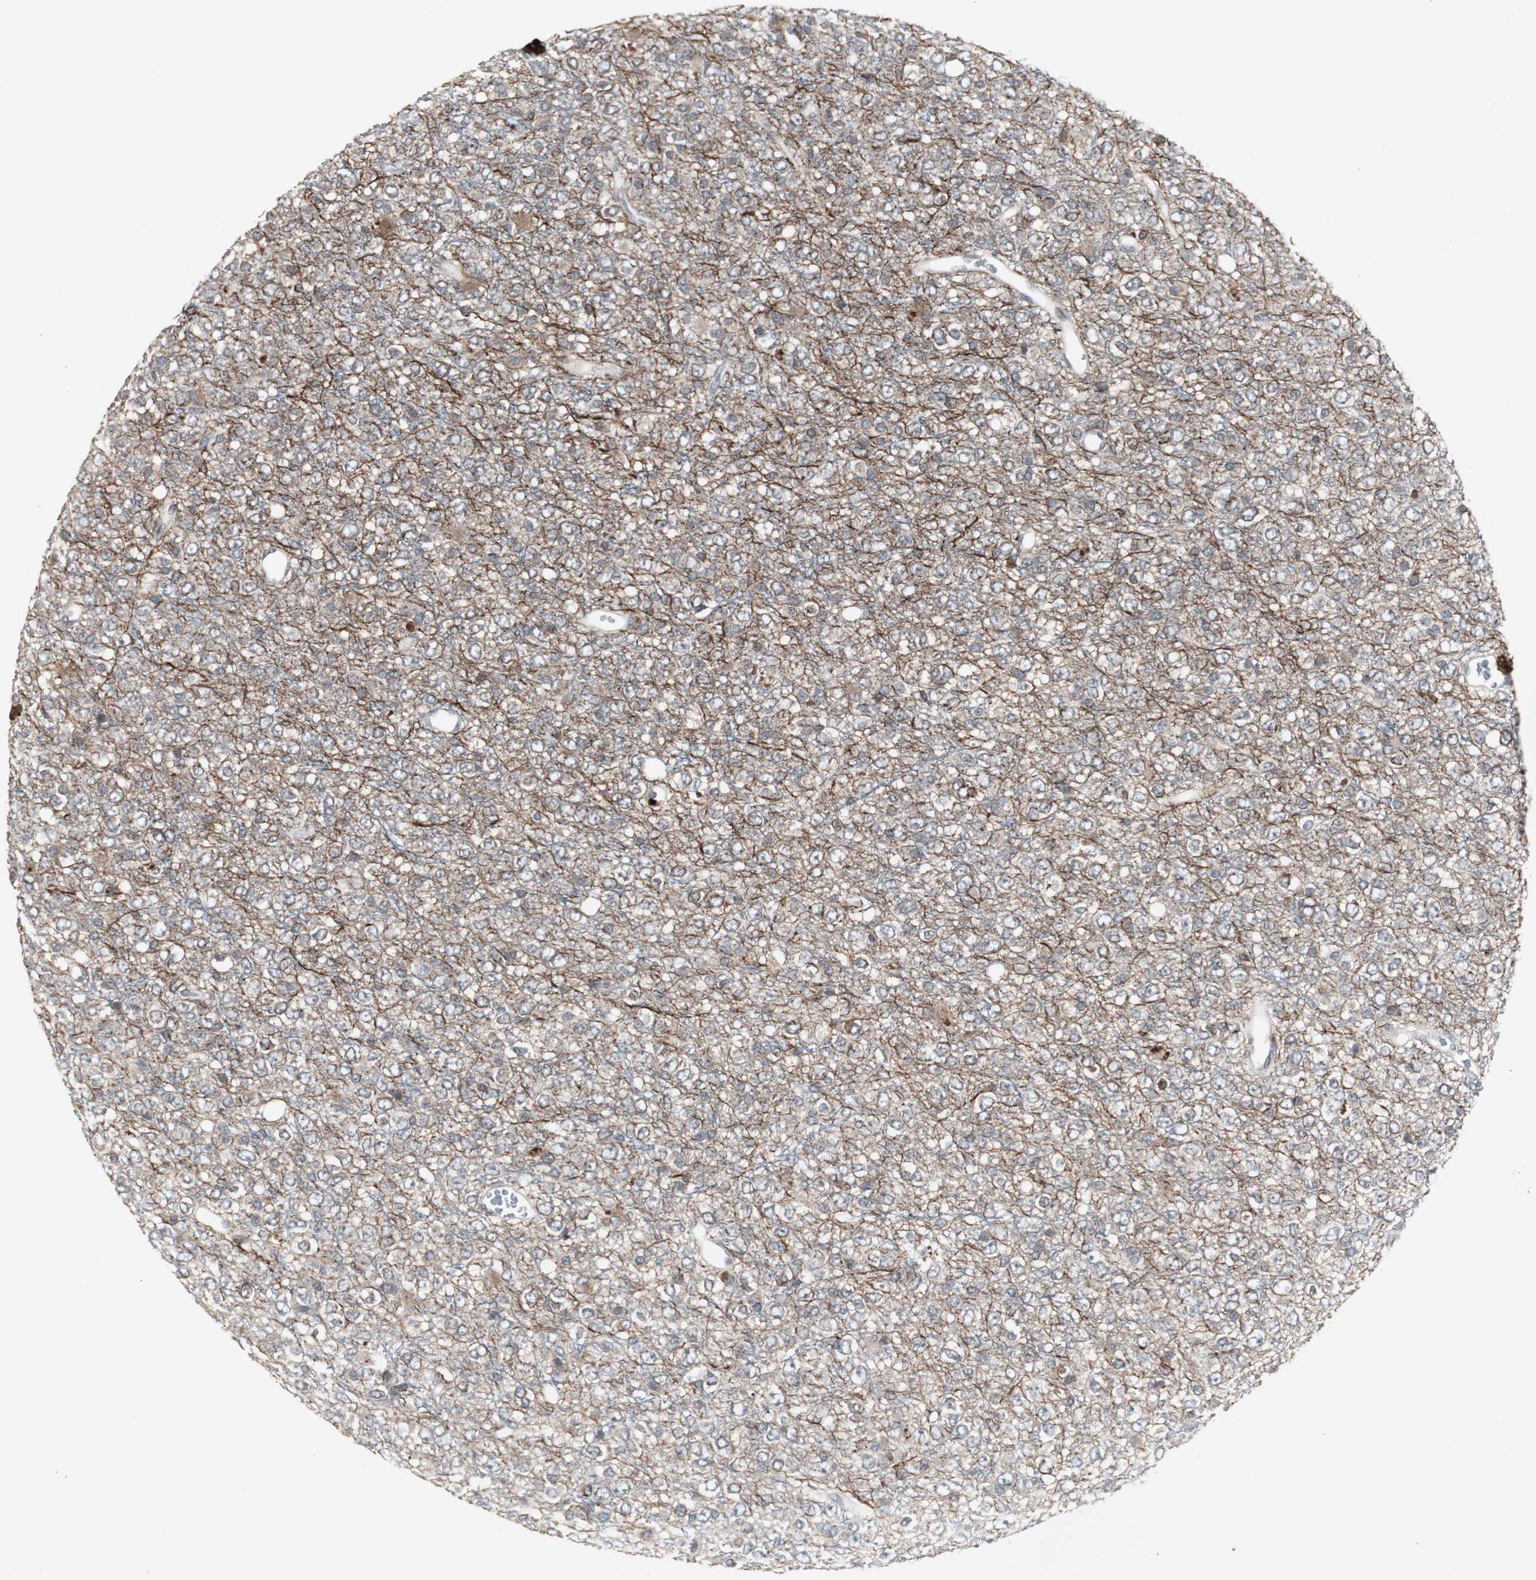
{"staining": {"intensity": "negative", "quantity": "none", "location": "none"}, "tissue": "glioma", "cell_type": "Tumor cells", "image_type": "cancer", "snomed": [{"axis": "morphology", "description": "Glioma, malignant, High grade"}, {"axis": "topography", "description": "pancreas cauda"}], "caption": "High magnification brightfield microscopy of glioma stained with DAB (3,3'-diaminobenzidine) (brown) and counterstained with hematoxylin (blue): tumor cells show no significant expression. (Brightfield microscopy of DAB (3,3'-diaminobenzidine) IHC at high magnification).", "gene": "ZNF396", "patient": {"sex": "male", "age": 60}}